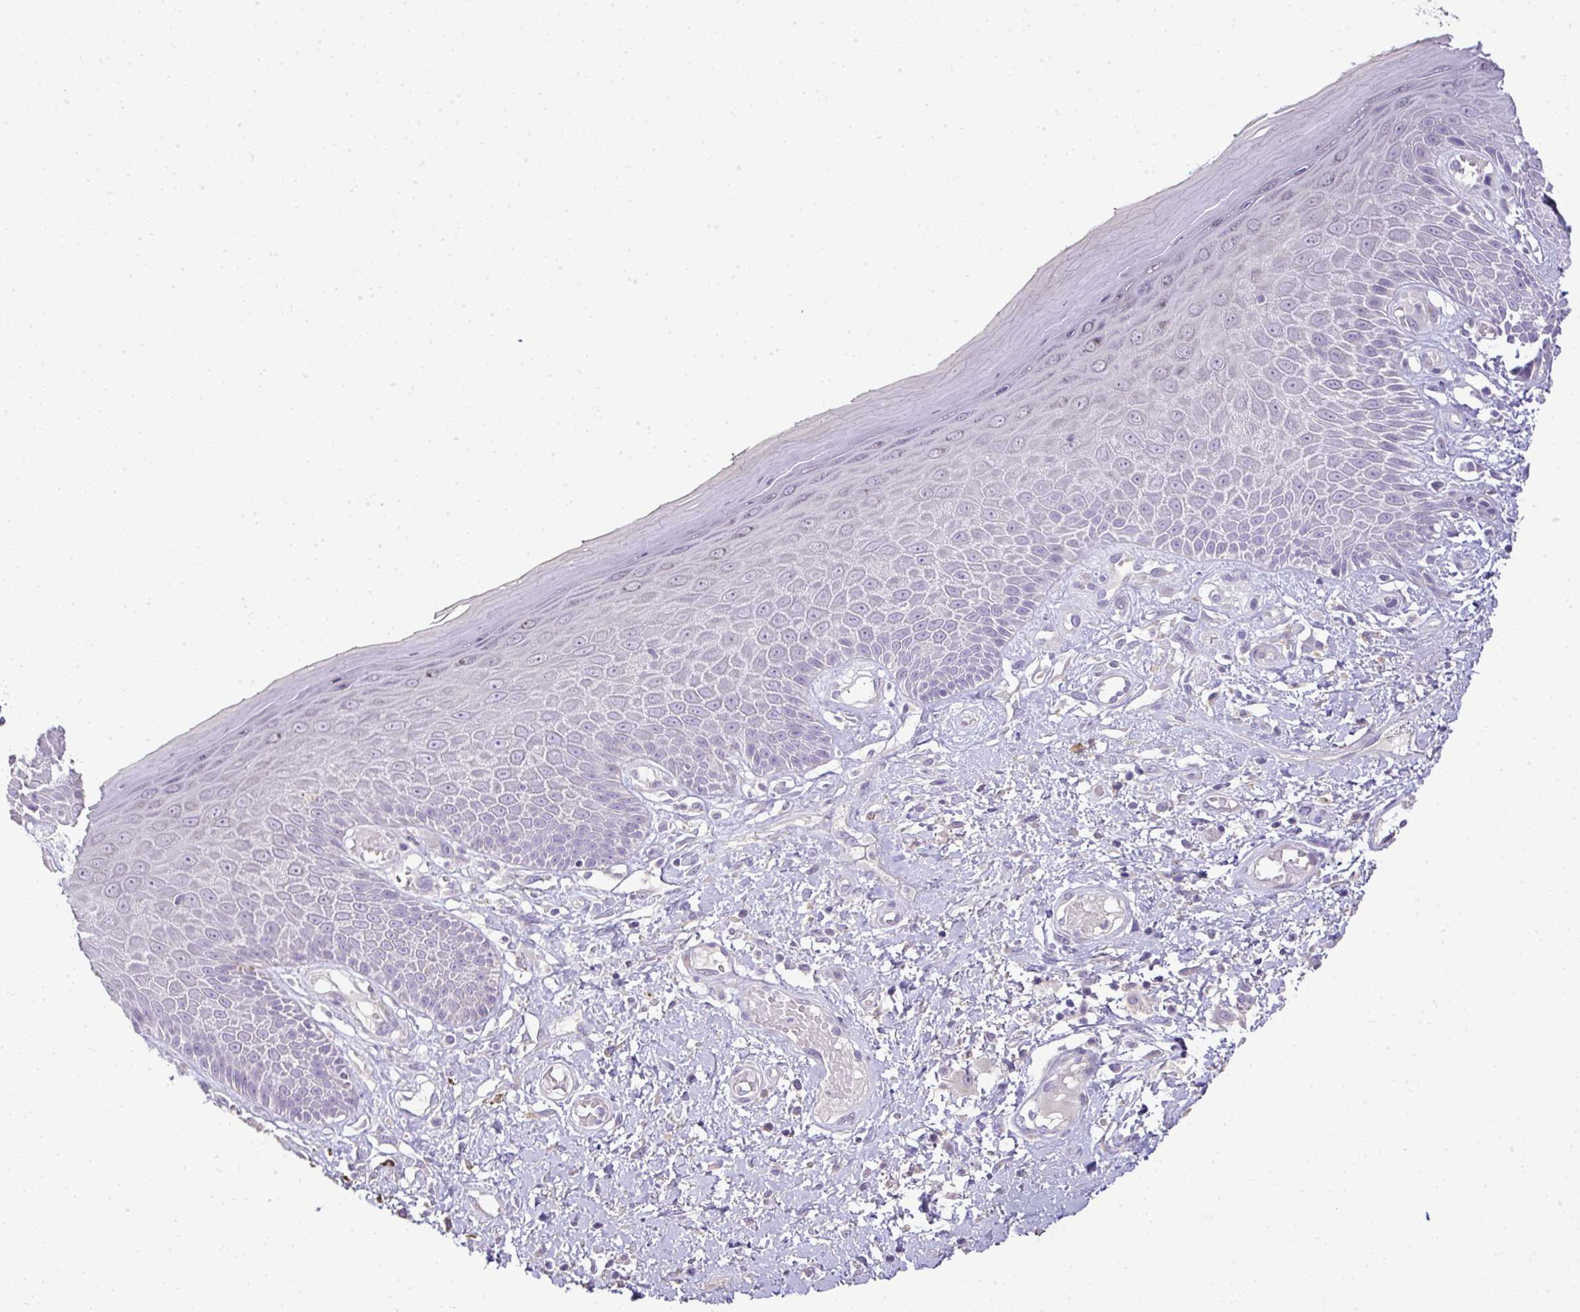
{"staining": {"intensity": "negative", "quantity": "none", "location": "none"}, "tissue": "skin", "cell_type": "Epidermal cells", "image_type": "normal", "snomed": [{"axis": "morphology", "description": "Normal tissue, NOS"}, {"axis": "topography", "description": "Anal"}, {"axis": "topography", "description": "Peripheral nerve tissue"}], "caption": "Immunohistochemistry (IHC) image of normal human skin stained for a protein (brown), which reveals no staining in epidermal cells. The staining was performed using DAB to visualize the protein expression in brown, while the nuclei were stained in blue with hematoxylin (Magnification: 20x).", "gene": "CMPK1", "patient": {"sex": "male", "age": 78}}